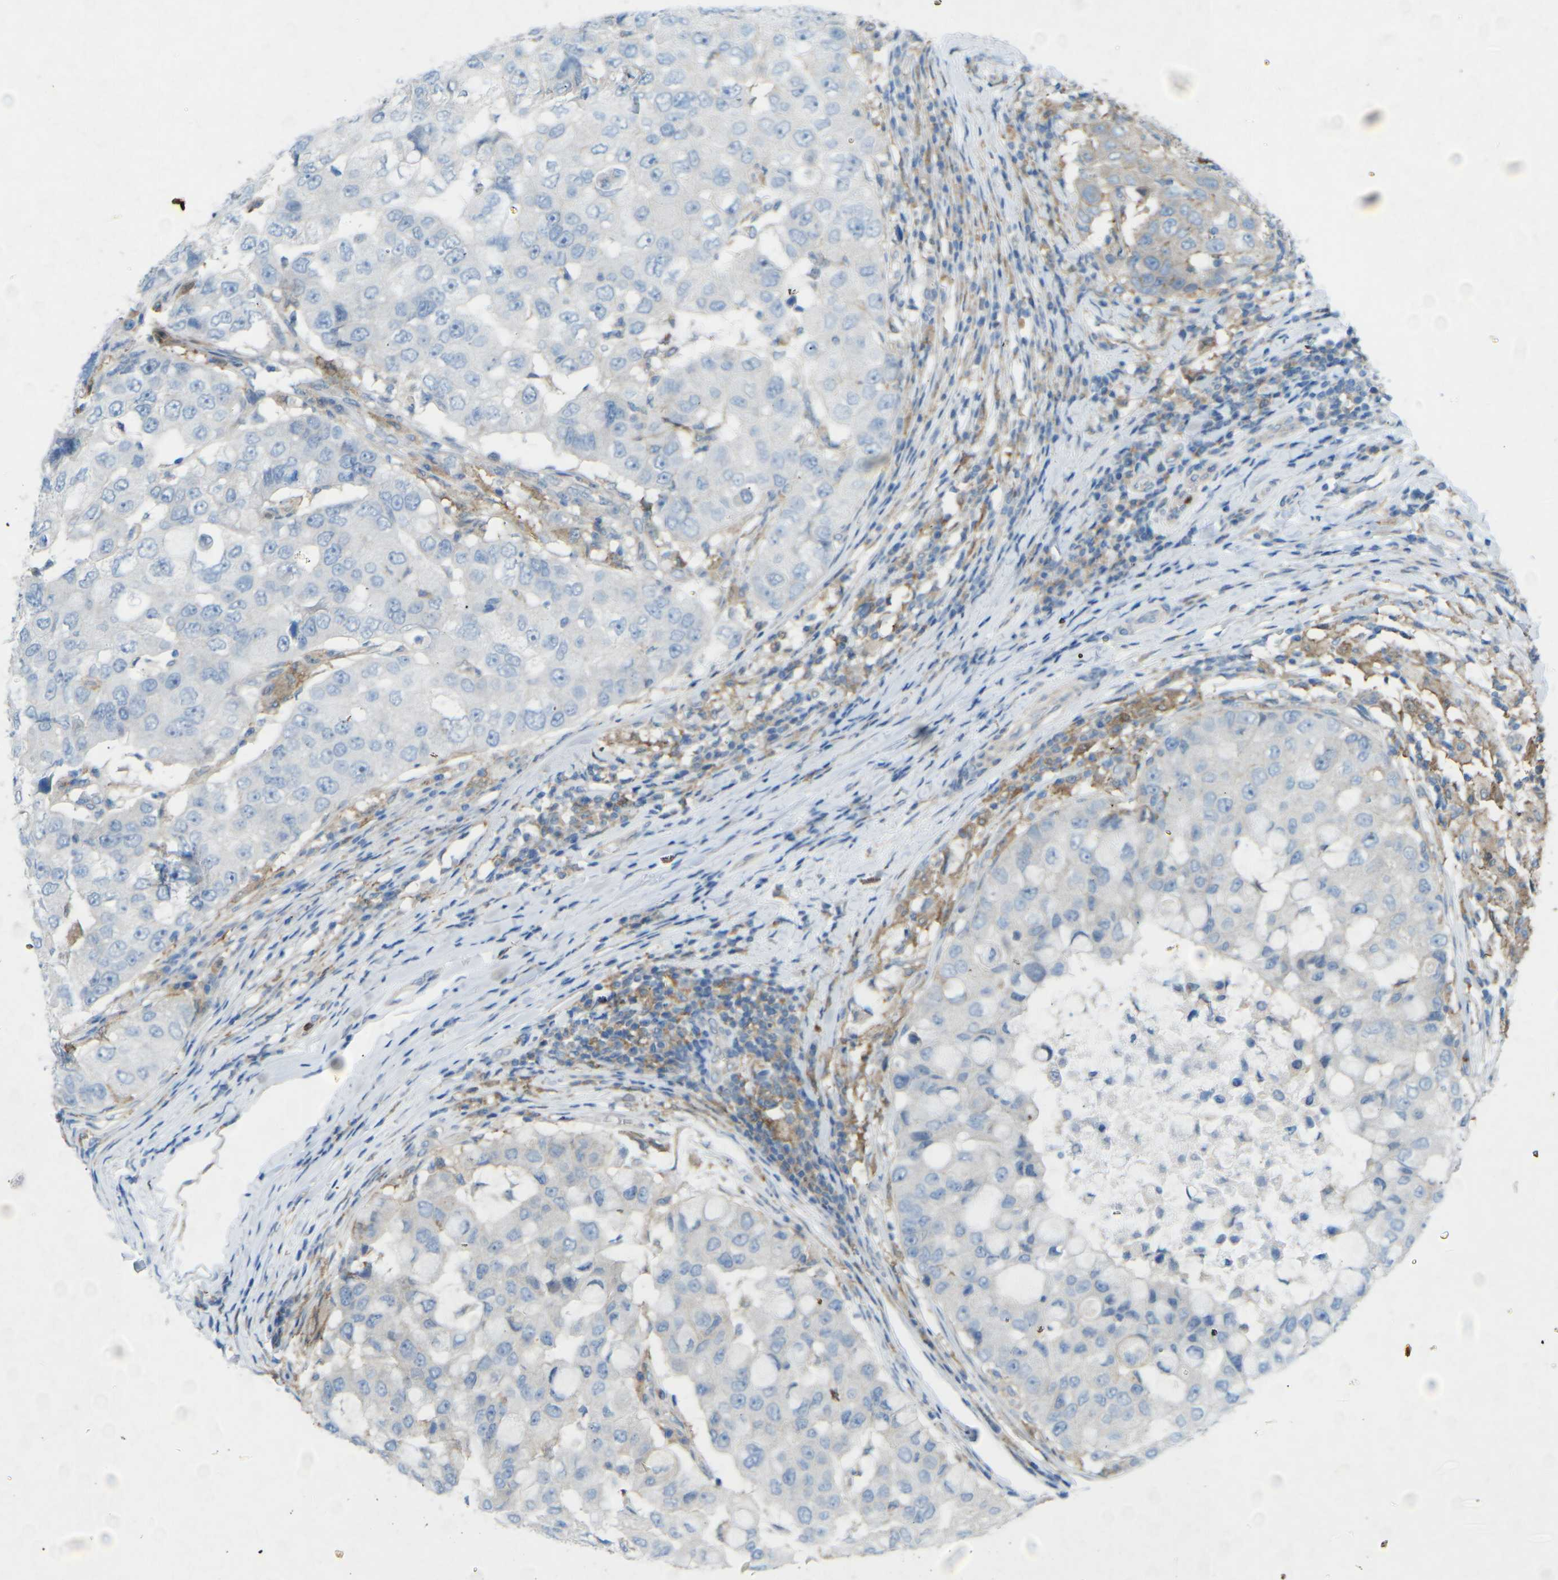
{"staining": {"intensity": "moderate", "quantity": "25%-75%", "location": "cytoplasmic/membranous"}, "tissue": "breast cancer", "cell_type": "Tumor cells", "image_type": "cancer", "snomed": [{"axis": "morphology", "description": "Duct carcinoma"}, {"axis": "topography", "description": "Breast"}], "caption": "IHC histopathology image of neoplastic tissue: human invasive ductal carcinoma (breast) stained using immunohistochemistry shows medium levels of moderate protein expression localized specifically in the cytoplasmic/membranous of tumor cells, appearing as a cytoplasmic/membranous brown color.", "gene": "STK11", "patient": {"sex": "female", "age": 27}}